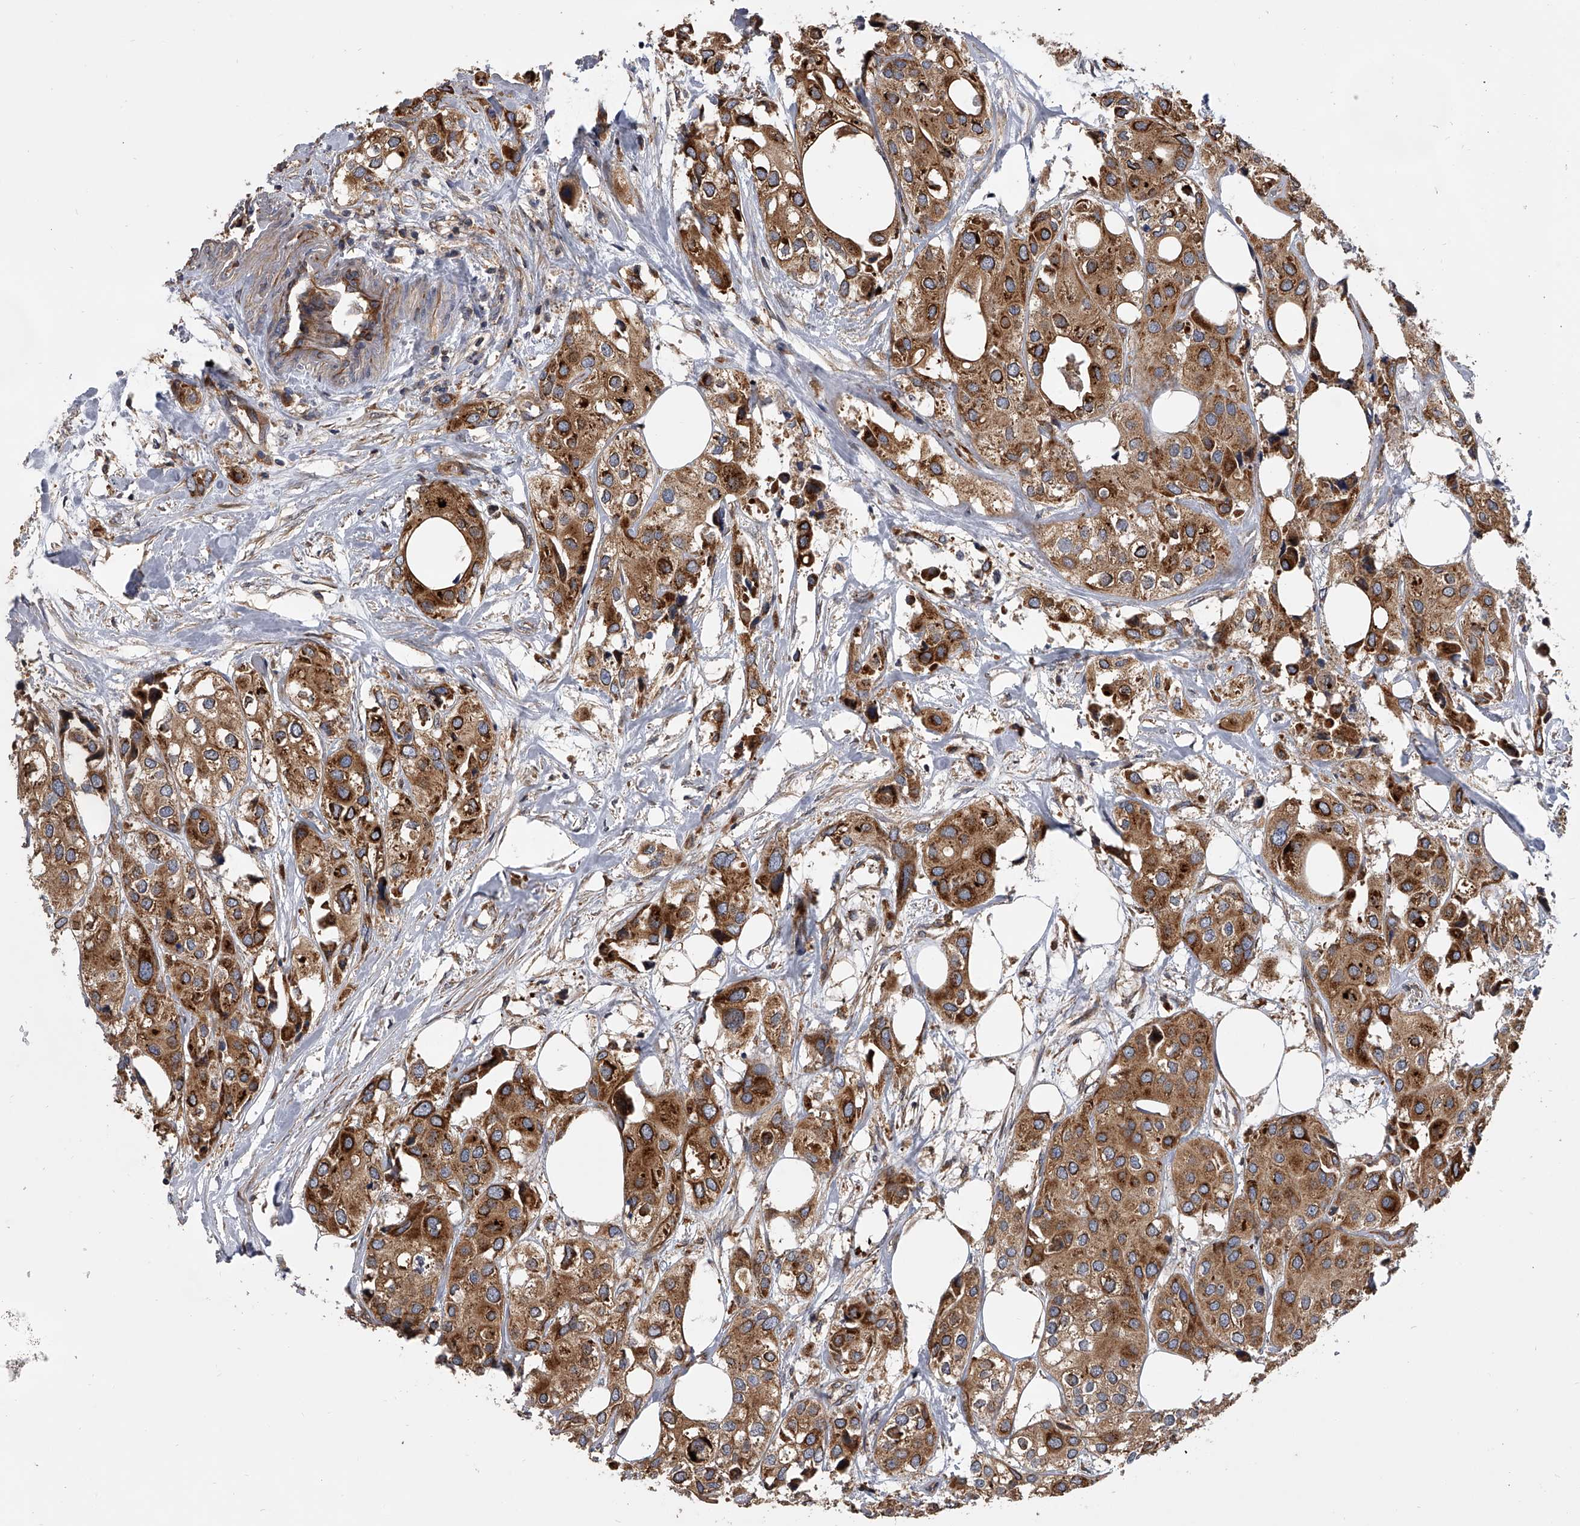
{"staining": {"intensity": "strong", "quantity": "25%-75%", "location": "cytoplasmic/membranous"}, "tissue": "urothelial cancer", "cell_type": "Tumor cells", "image_type": "cancer", "snomed": [{"axis": "morphology", "description": "Urothelial carcinoma, High grade"}, {"axis": "topography", "description": "Urinary bladder"}], "caption": "Immunohistochemical staining of urothelial cancer displays high levels of strong cytoplasmic/membranous protein expression in approximately 25%-75% of tumor cells.", "gene": "EXOC4", "patient": {"sex": "male", "age": 64}}